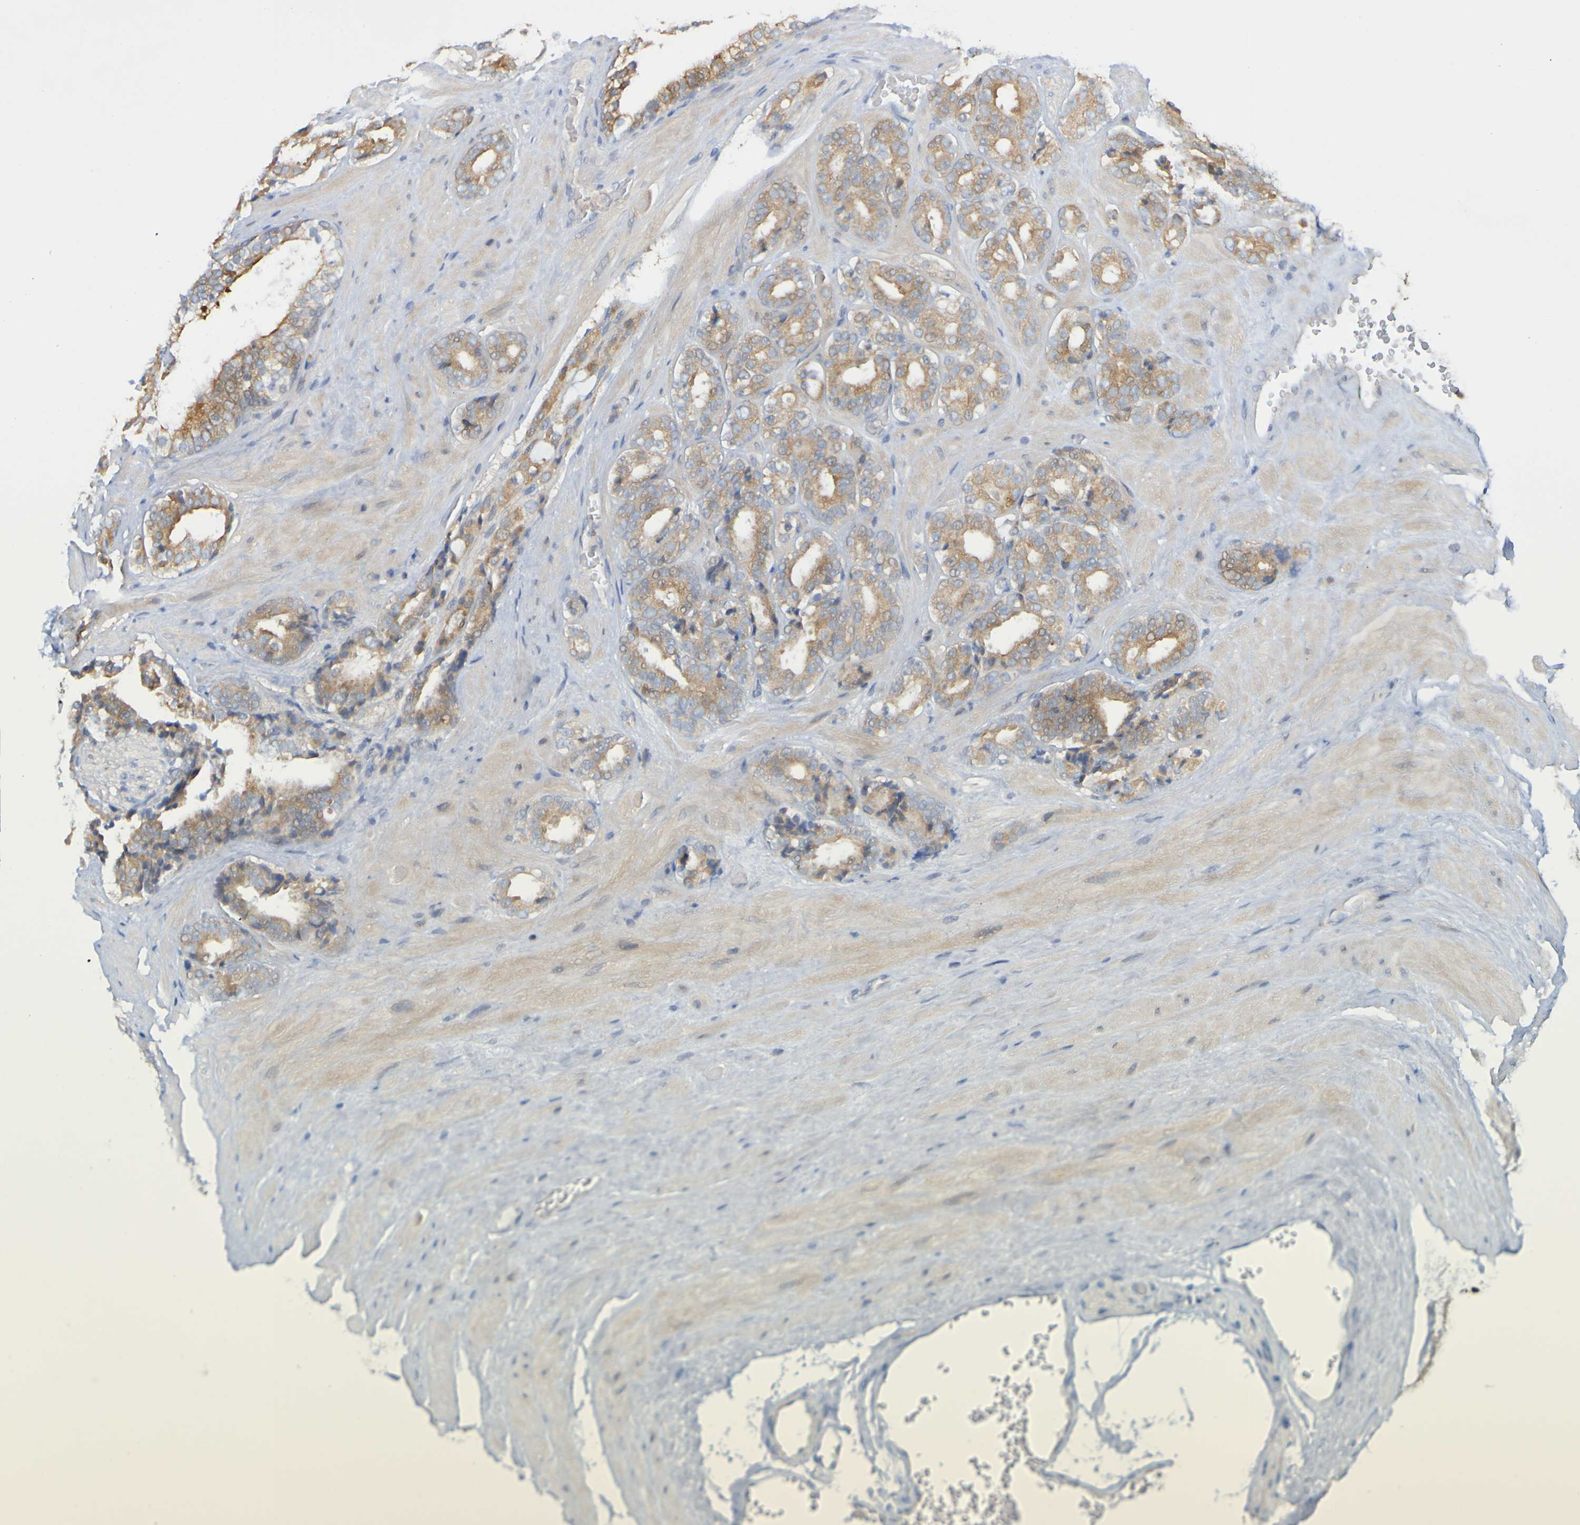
{"staining": {"intensity": "moderate", "quantity": ">75%", "location": "cytoplasmic/membranous"}, "tissue": "prostate cancer", "cell_type": "Tumor cells", "image_type": "cancer", "snomed": [{"axis": "morphology", "description": "Adenocarcinoma, High grade"}, {"axis": "topography", "description": "Prostate"}], "caption": "Moderate cytoplasmic/membranous expression is appreciated in approximately >75% of tumor cells in high-grade adenocarcinoma (prostate).", "gene": "NAV2", "patient": {"sex": "male", "age": 60}}